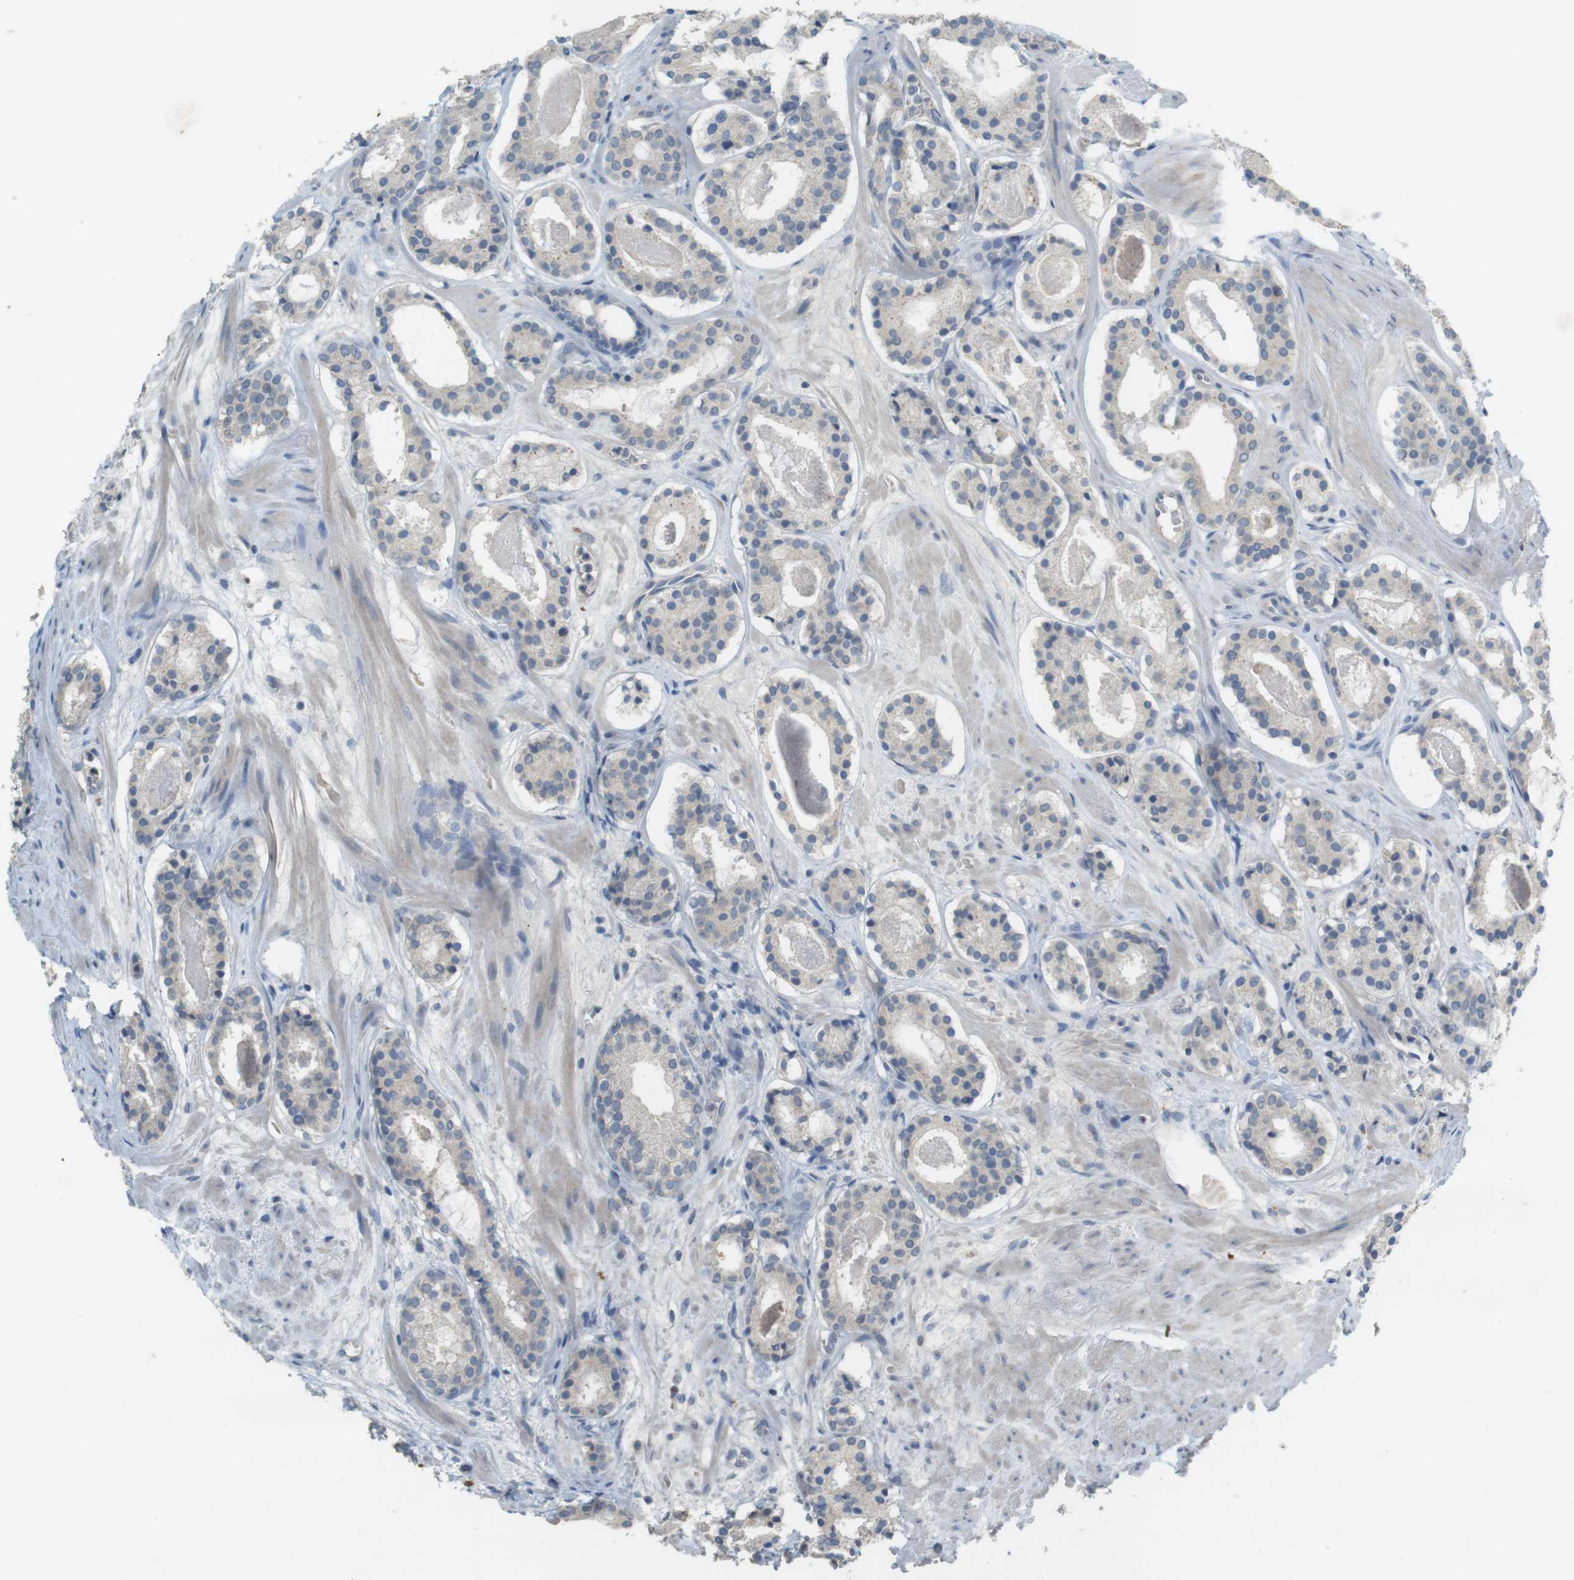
{"staining": {"intensity": "weak", "quantity": "<25%", "location": "cytoplasmic/membranous"}, "tissue": "prostate cancer", "cell_type": "Tumor cells", "image_type": "cancer", "snomed": [{"axis": "morphology", "description": "Adenocarcinoma, Low grade"}, {"axis": "topography", "description": "Prostate"}], "caption": "Tumor cells show no significant positivity in adenocarcinoma (low-grade) (prostate). Brightfield microscopy of immunohistochemistry stained with DAB (brown) and hematoxylin (blue), captured at high magnification.", "gene": "MUC5B", "patient": {"sex": "male", "age": 69}}